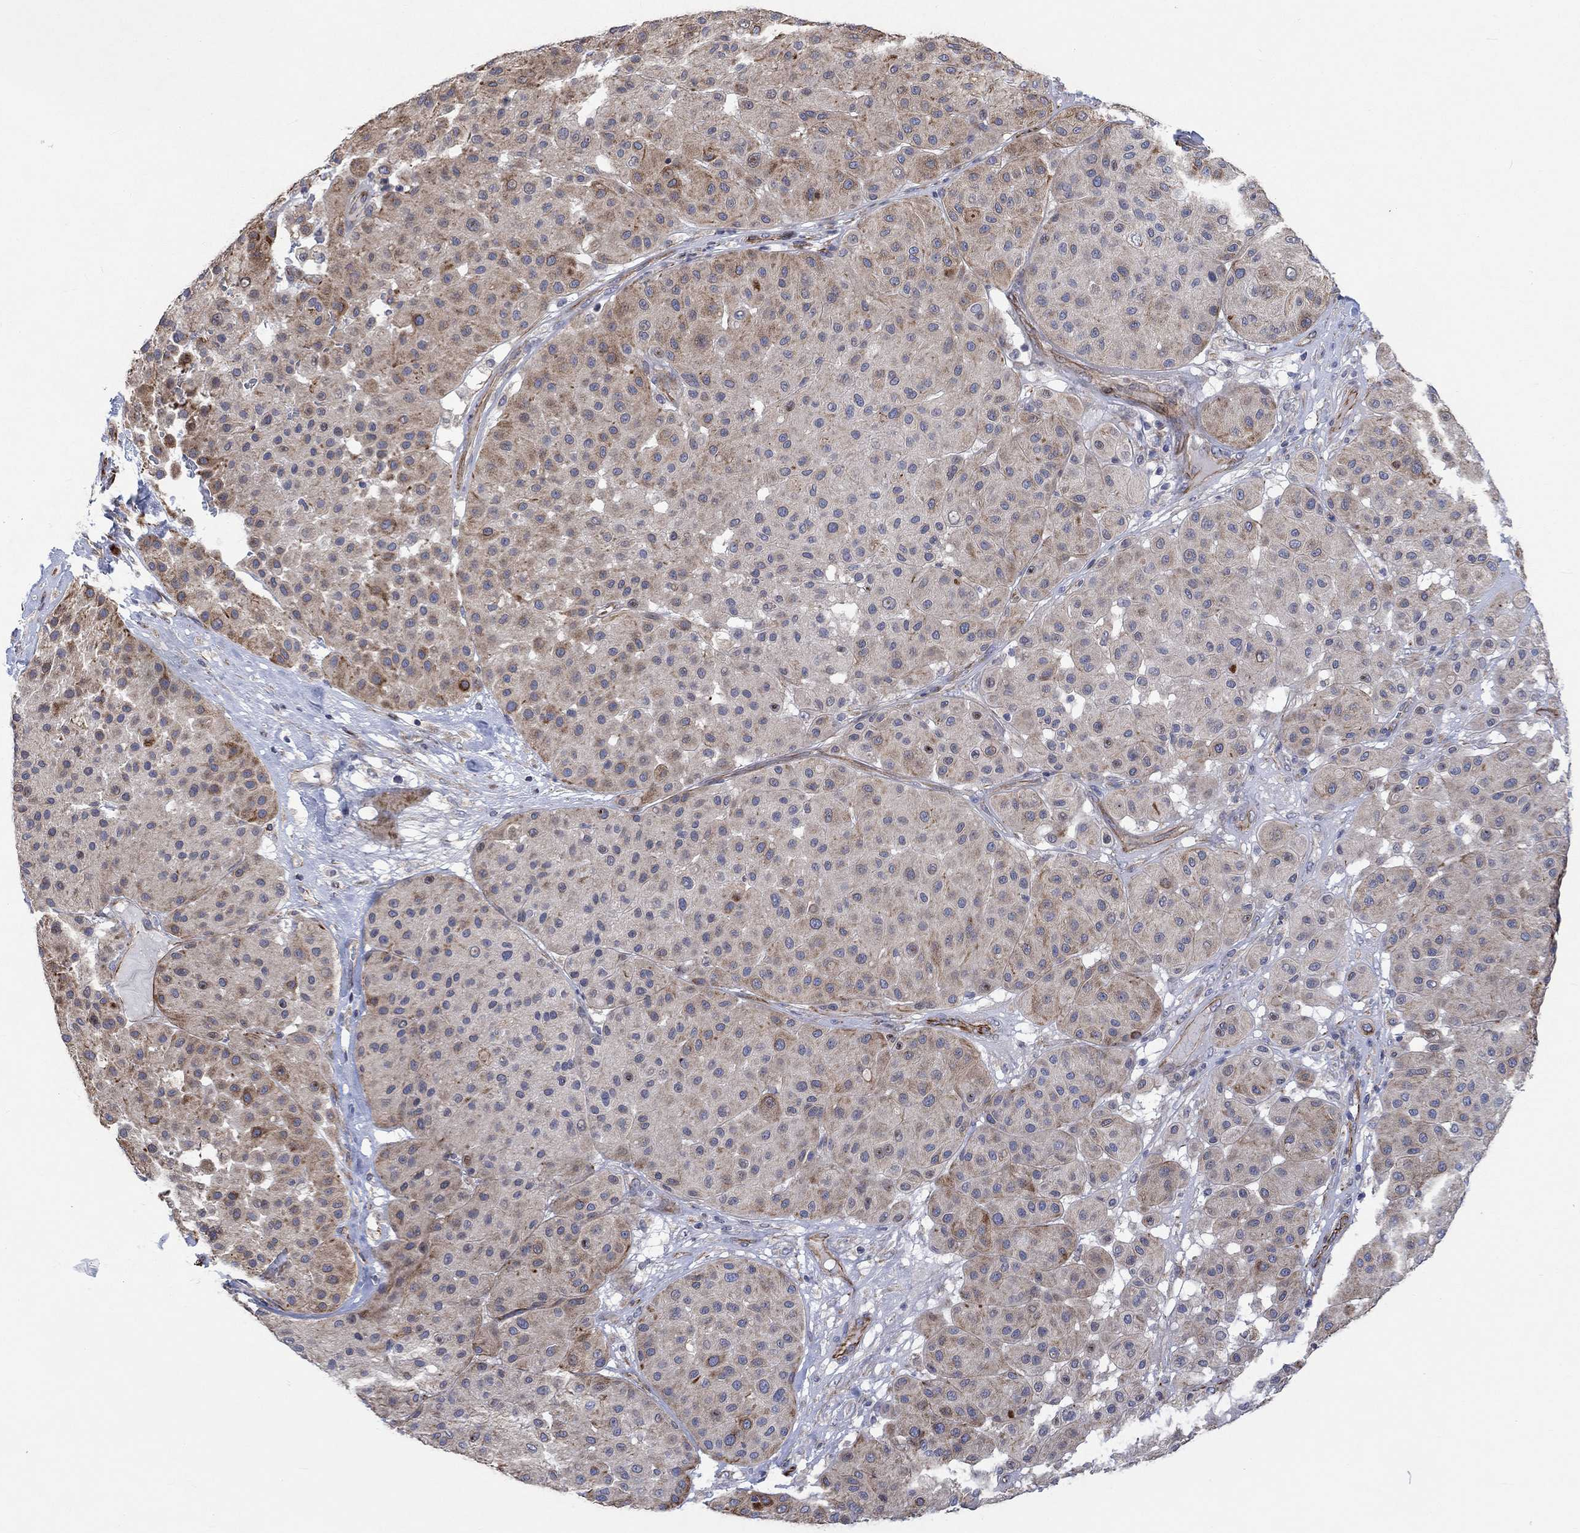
{"staining": {"intensity": "weak", "quantity": "<25%", "location": "cytoplasmic/membranous"}, "tissue": "melanoma", "cell_type": "Tumor cells", "image_type": "cancer", "snomed": [{"axis": "morphology", "description": "Malignant melanoma, Metastatic site"}, {"axis": "topography", "description": "Smooth muscle"}], "caption": "Malignant melanoma (metastatic site) stained for a protein using immunohistochemistry shows no expression tumor cells.", "gene": "CAMK1D", "patient": {"sex": "male", "age": 41}}